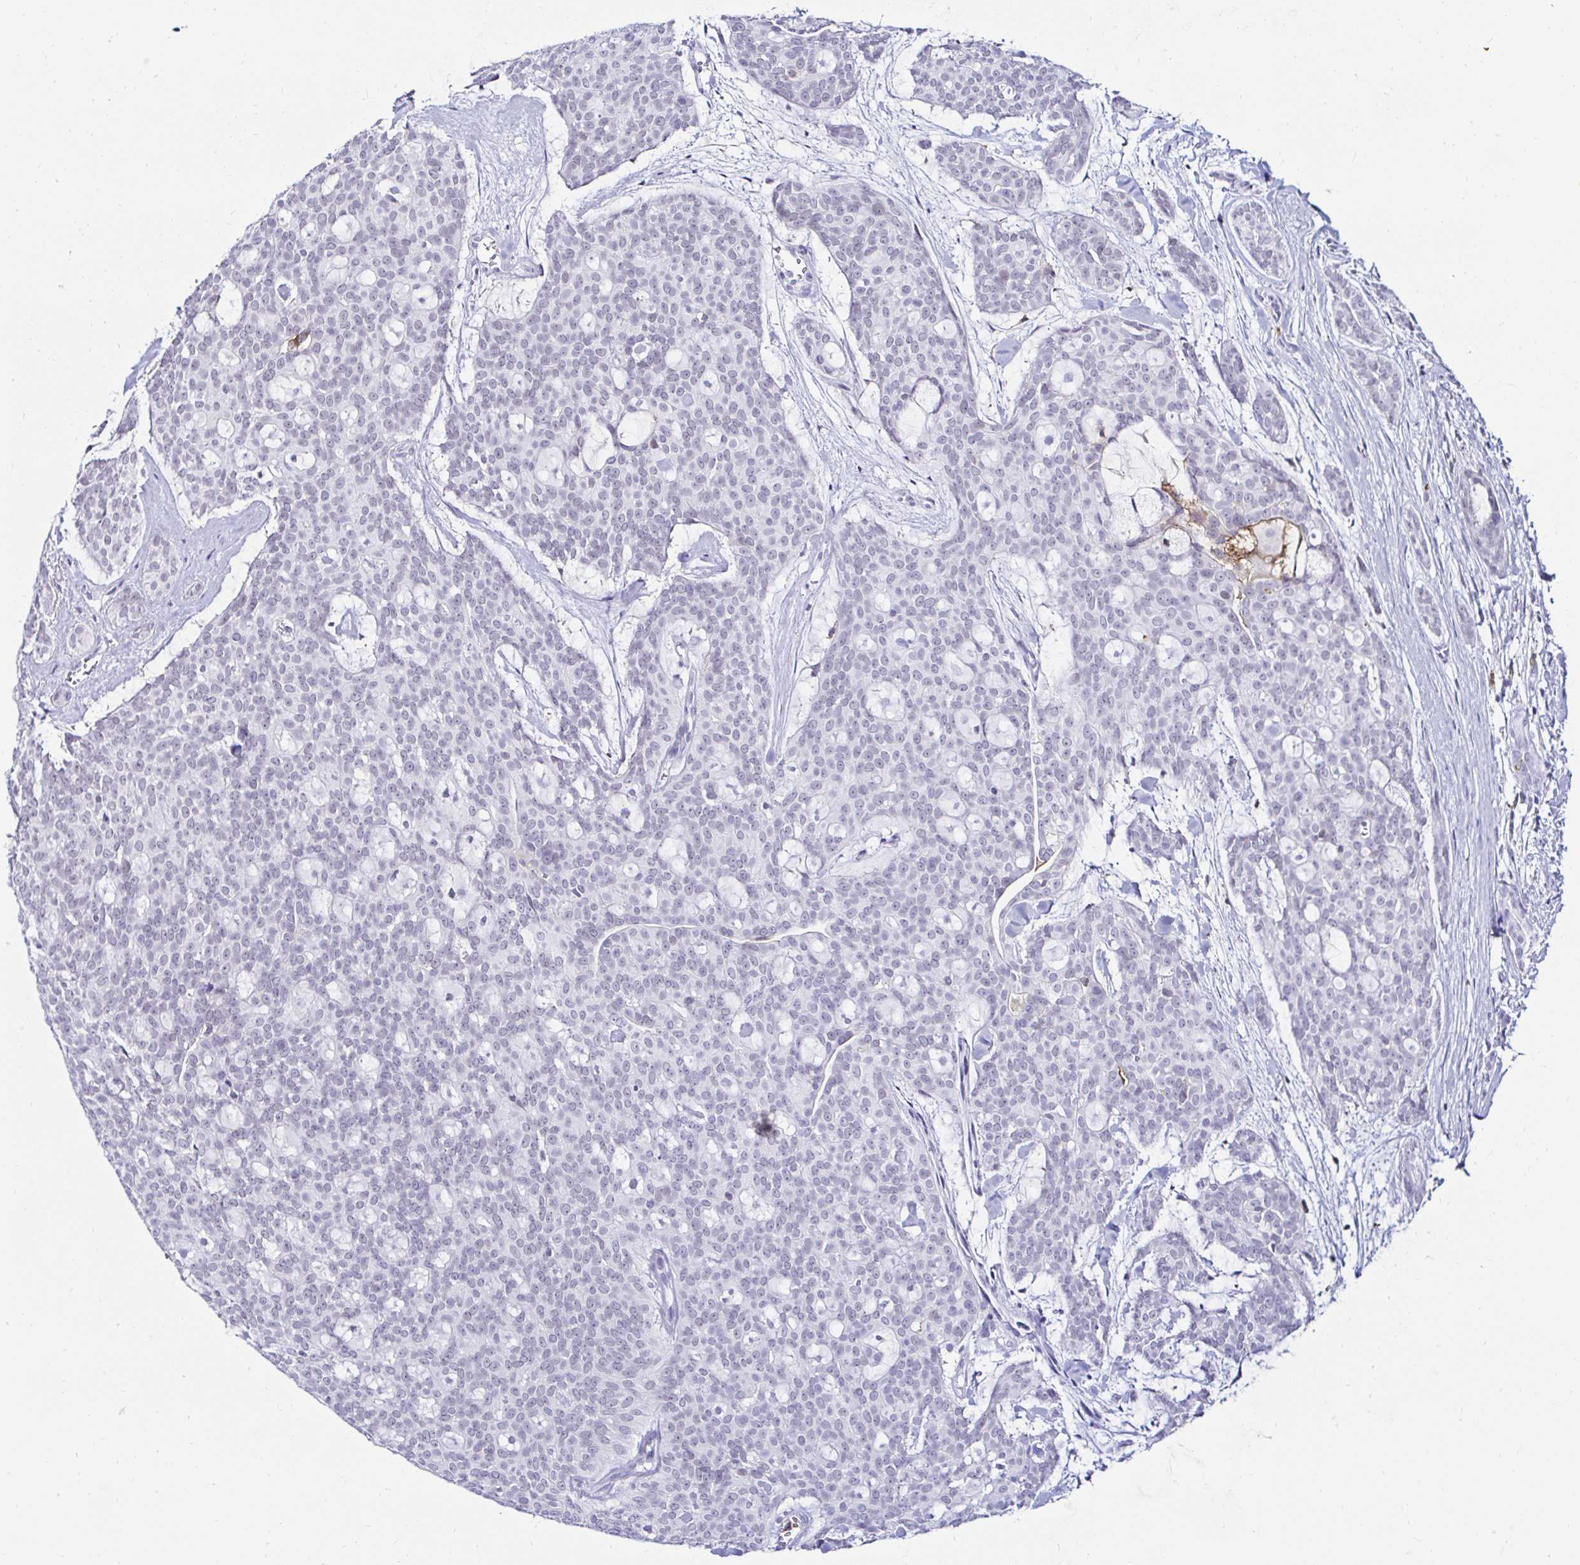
{"staining": {"intensity": "negative", "quantity": "none", "location": "none"}, "tissue": "head and neck cancer", "cell_type": "Tumor cells", "image_type": "cancer", "snomed": [{"axis": "morphology", "description": "Adenocarcinoma, NOS"}, {"axis": "topography", "description": "Head-Neck"}], "caption": "Immunohistochemistry (IHC) image of neoplastic tissue: human adenocarcinoma (head and neck) stained with DAB displays no significant protein expression in tumor cells.", "gene": "CYBB", "patient": {"sex": "male", "age": 66}}